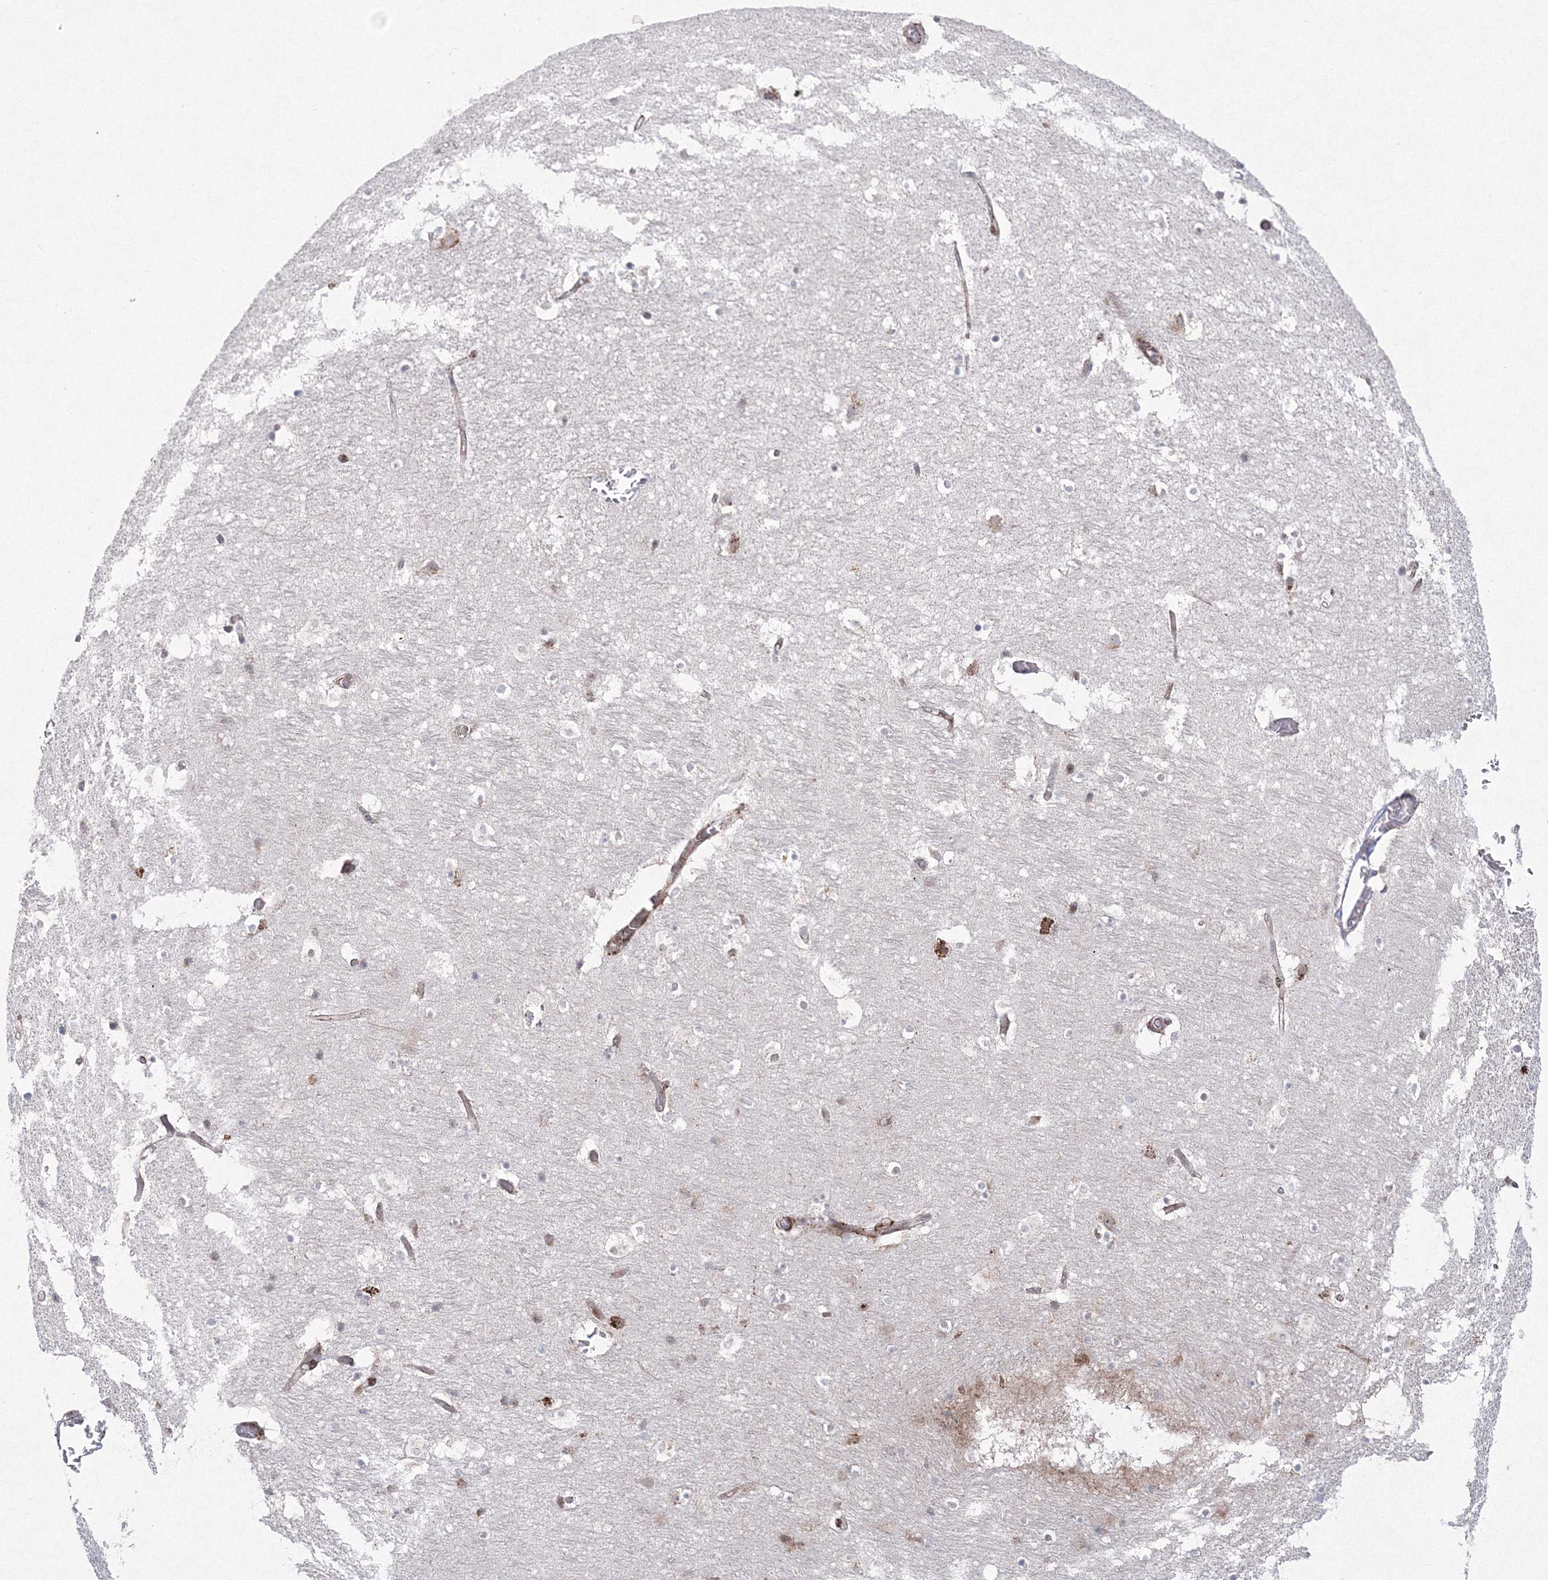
{"staining": {"intensity": "negative", "quantity": "none", "location": "none"}, "tissue": "hippocampus", "cell_type": "Glial cells", "image_type": "normal", "snomed": [{"axis": "morphology", "description": "Normal tissue, NOS"}, {"axis": "topography", "description": "Hippocampus"}], "caption": "IHC of normal hippocampus displays no expression in glial cells. (Stains: DAB IHC with hematoxylin counter stain, Microscopy: brightfield microscopy at high magnification).", "gene": "EFCAB12", "patient": {"sex": "female", "age": 52}}